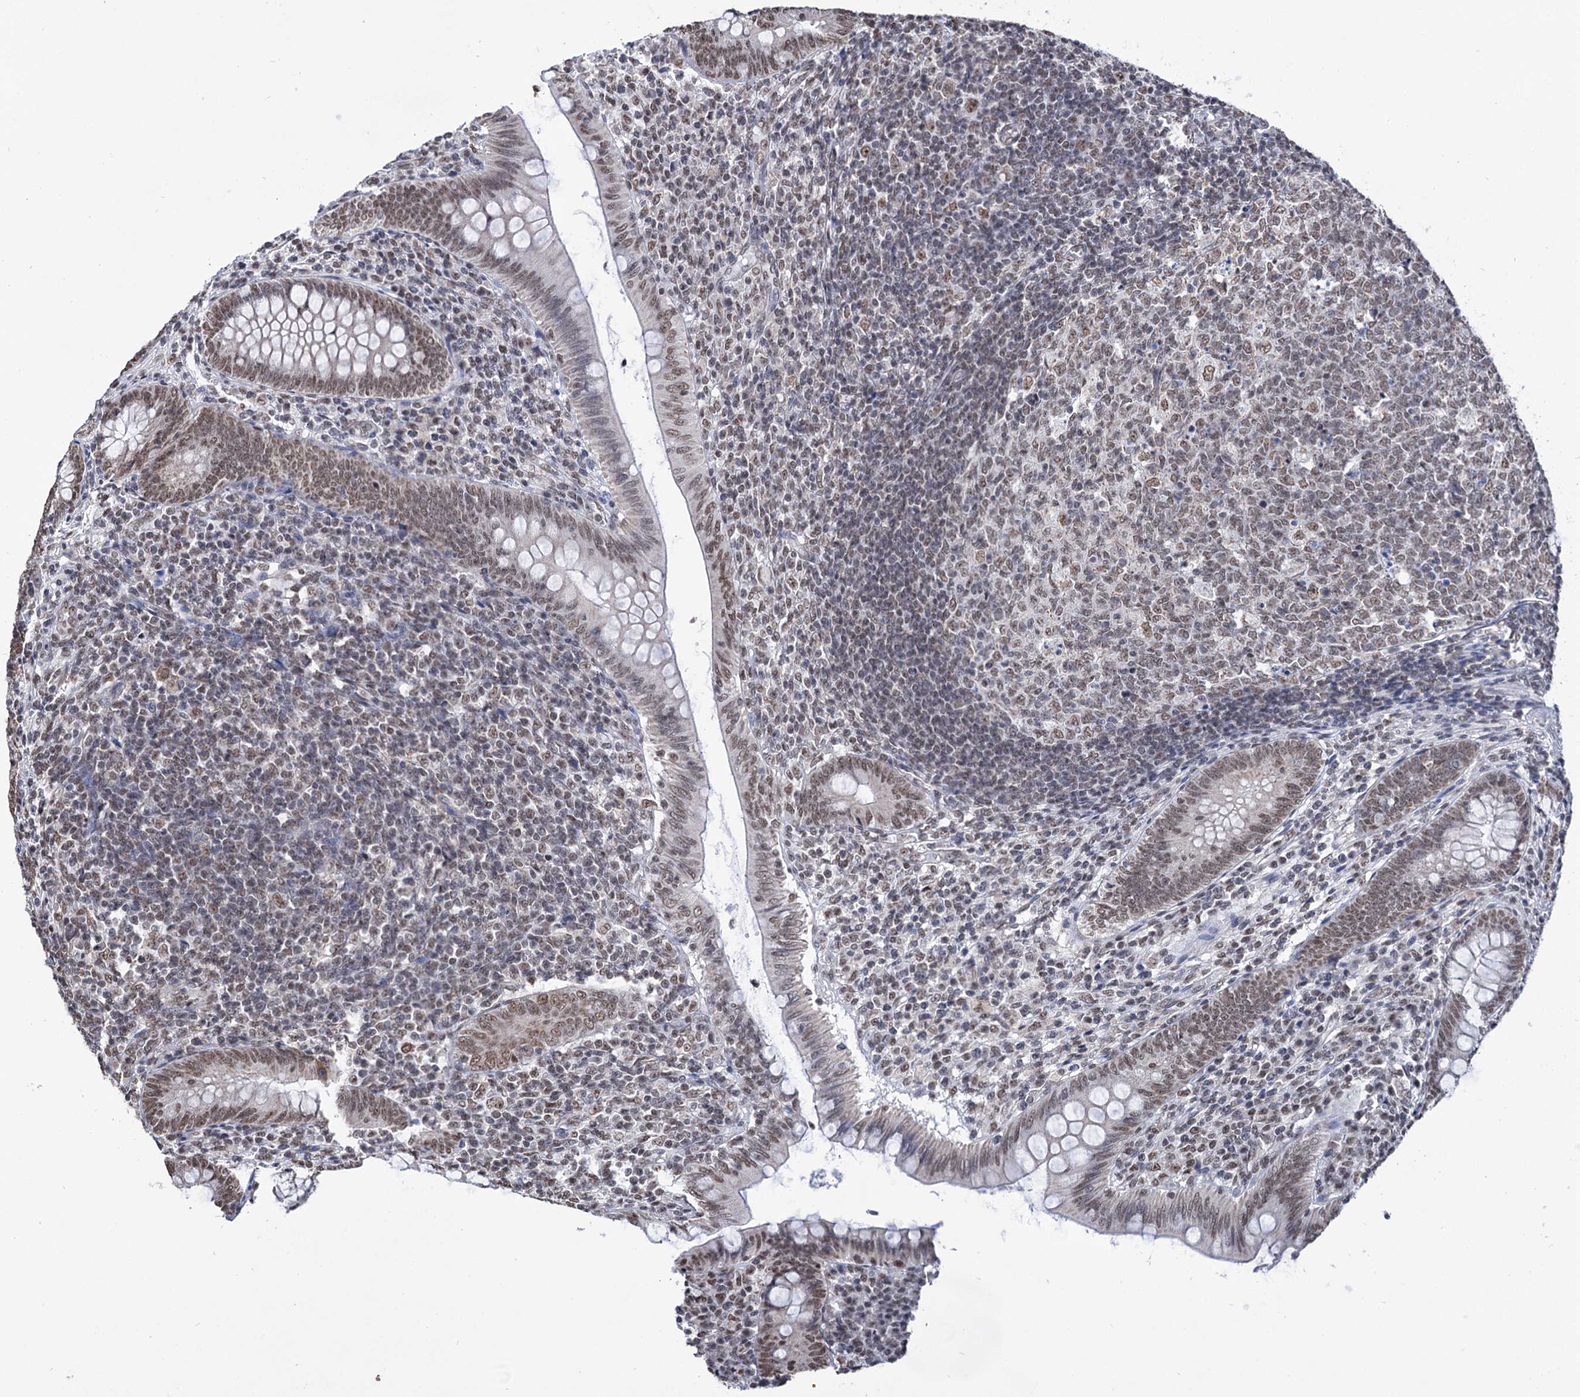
{"staining": {"intensity": "moderate", "quantity": ">75%", "location": "nuclear"}, "tissue": "appendix", "cell_type": "Glandular cells", "image_type": "normal", "snomed": [{"axis": "morphology", "description": "Normal tissue, NOS"}, {"axis": "topography", "description": "Appendix"}], "caption": "Protein staining reveals moderate nuclear positivity in approximately >75% of glandular cells in benign appendix.", "gene": "ABHD10", "patient": {"sex": "male", "age": 14}}